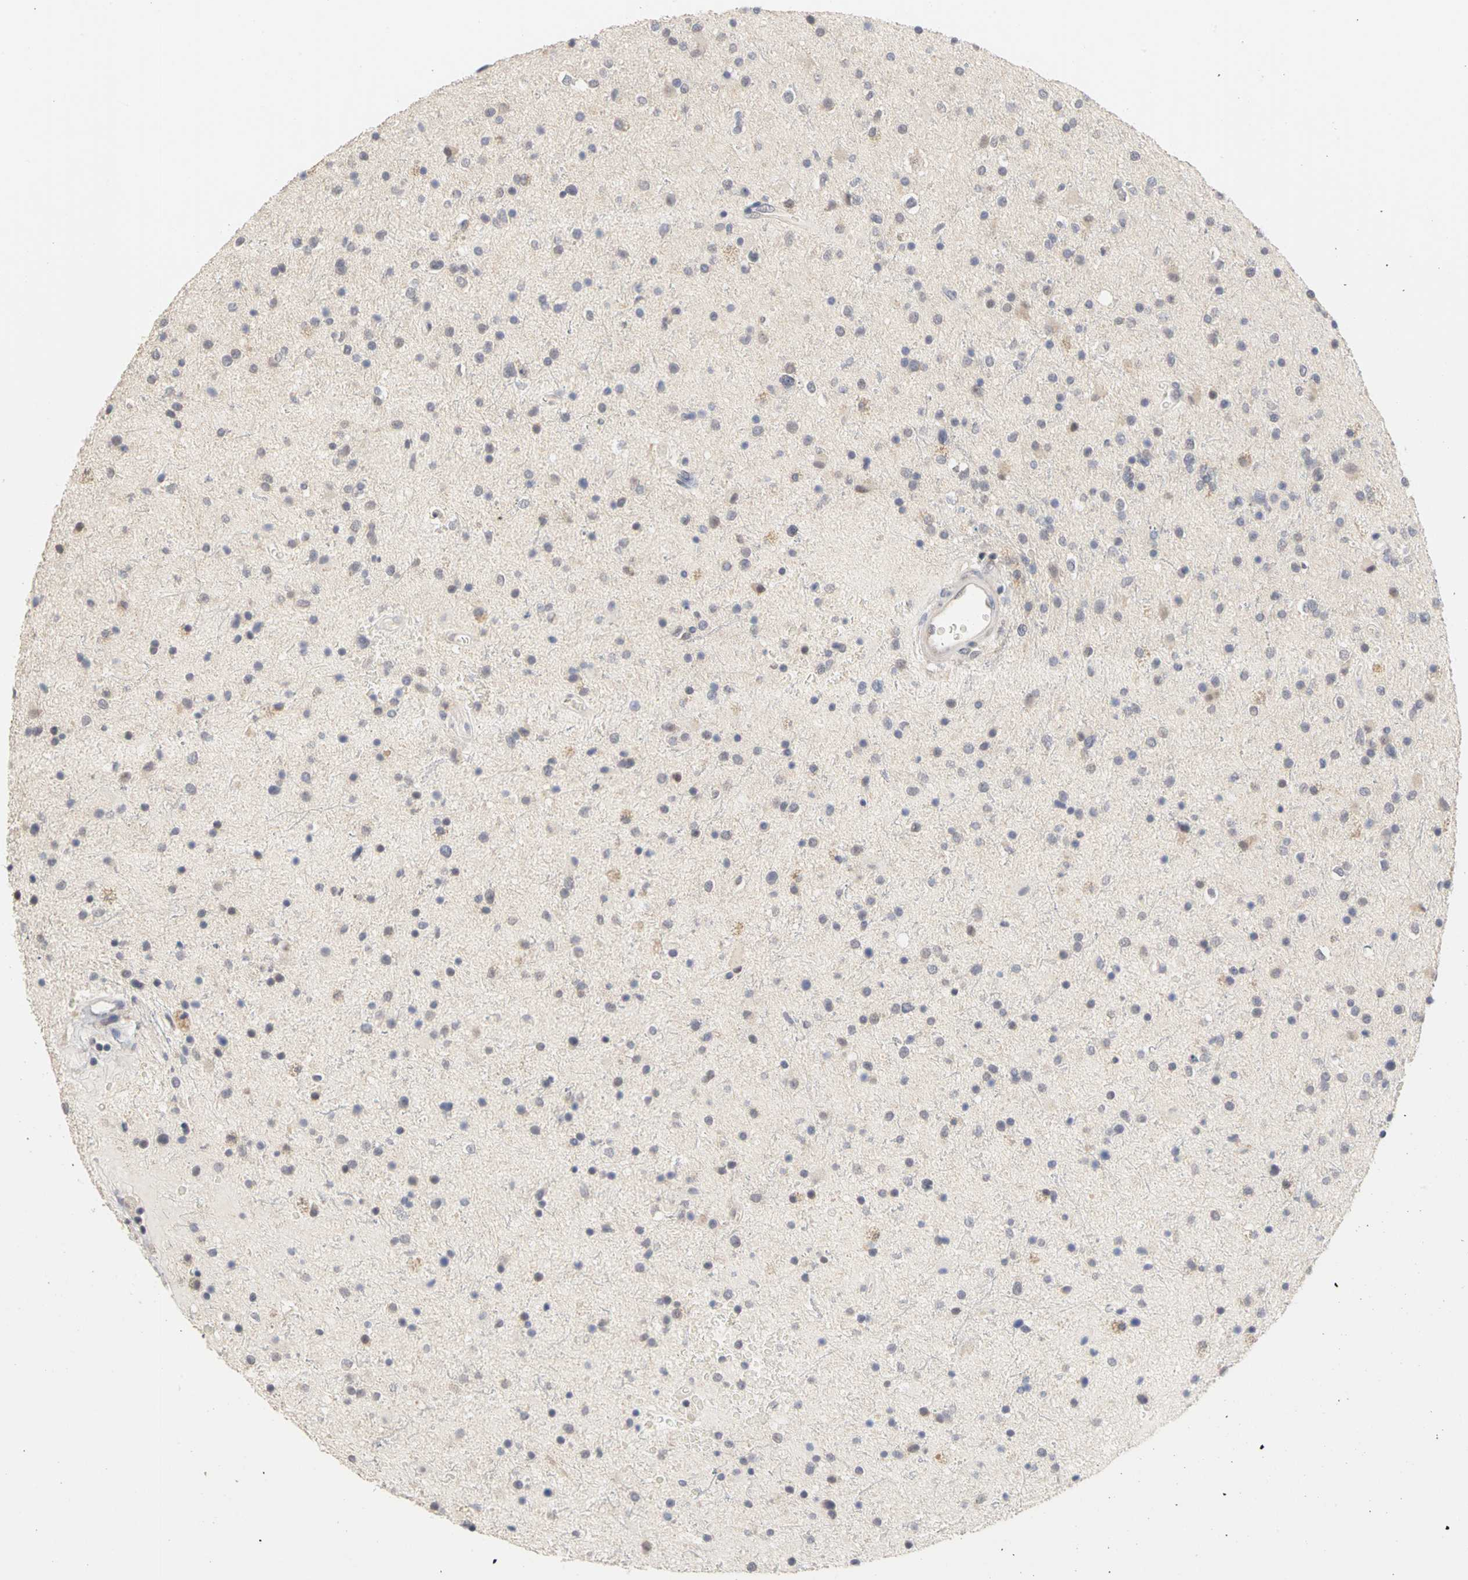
{"staining": {"intensity": "weak", "quantity": "<25%", "location": "cytoplasmic/membranous"}, "tissue": "glioma", "cell_type": "Tumor cells", "image_type": "cancer", "snomed": [{"axis": "morphology", "description": "Glioma, malignant, High grade"}, {"axis": "topography", "description": "Brain"}], "caption": "This is a image of IHC staining of glioma, which shows no staining in tumor cells.", "gene": "PGR", "patient": {"sex": "male", "age": 33}}